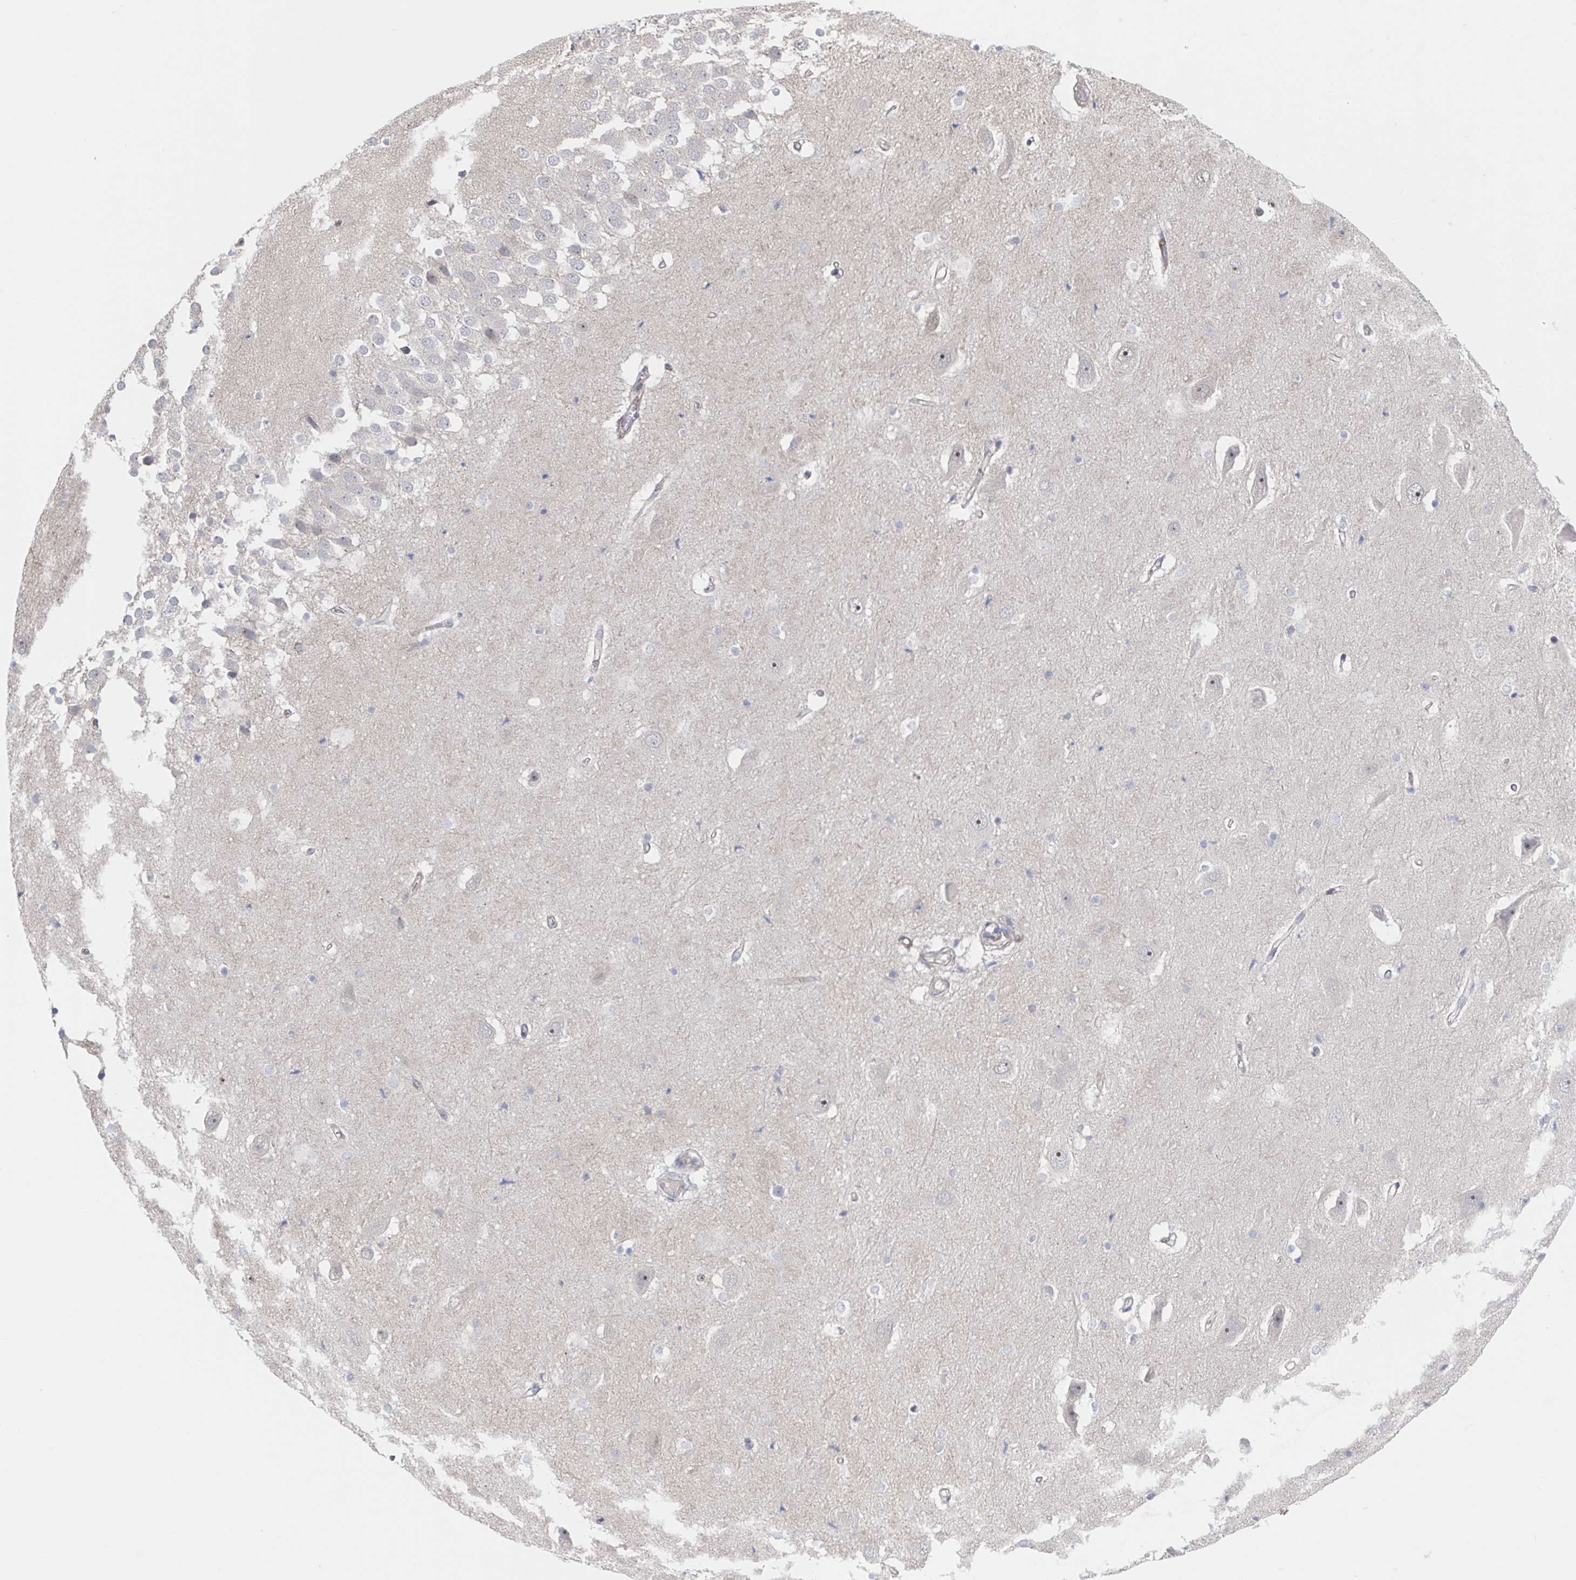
{"staining": {"intensity": "negative", "quantity": "none", "location": "none"}, "tissue": "hippocampus", "cell_type": "Glial cells", "image_type": "normal", "snomed": [{"axis": "morphology", "description": "Normal tissue, NOS"}, {"axis": "topography", "description": "Hippocampus"}], "caption": "An immunohistochemistry image of unremarkable hippocampus is shown. There is no staining in glial cells of hippocampus. (DAB immunohistochemistry (IHC) with hematoxylin counter stain).", "gene": "DHRS12", "patient": {"sex": "male", "age": 26}}